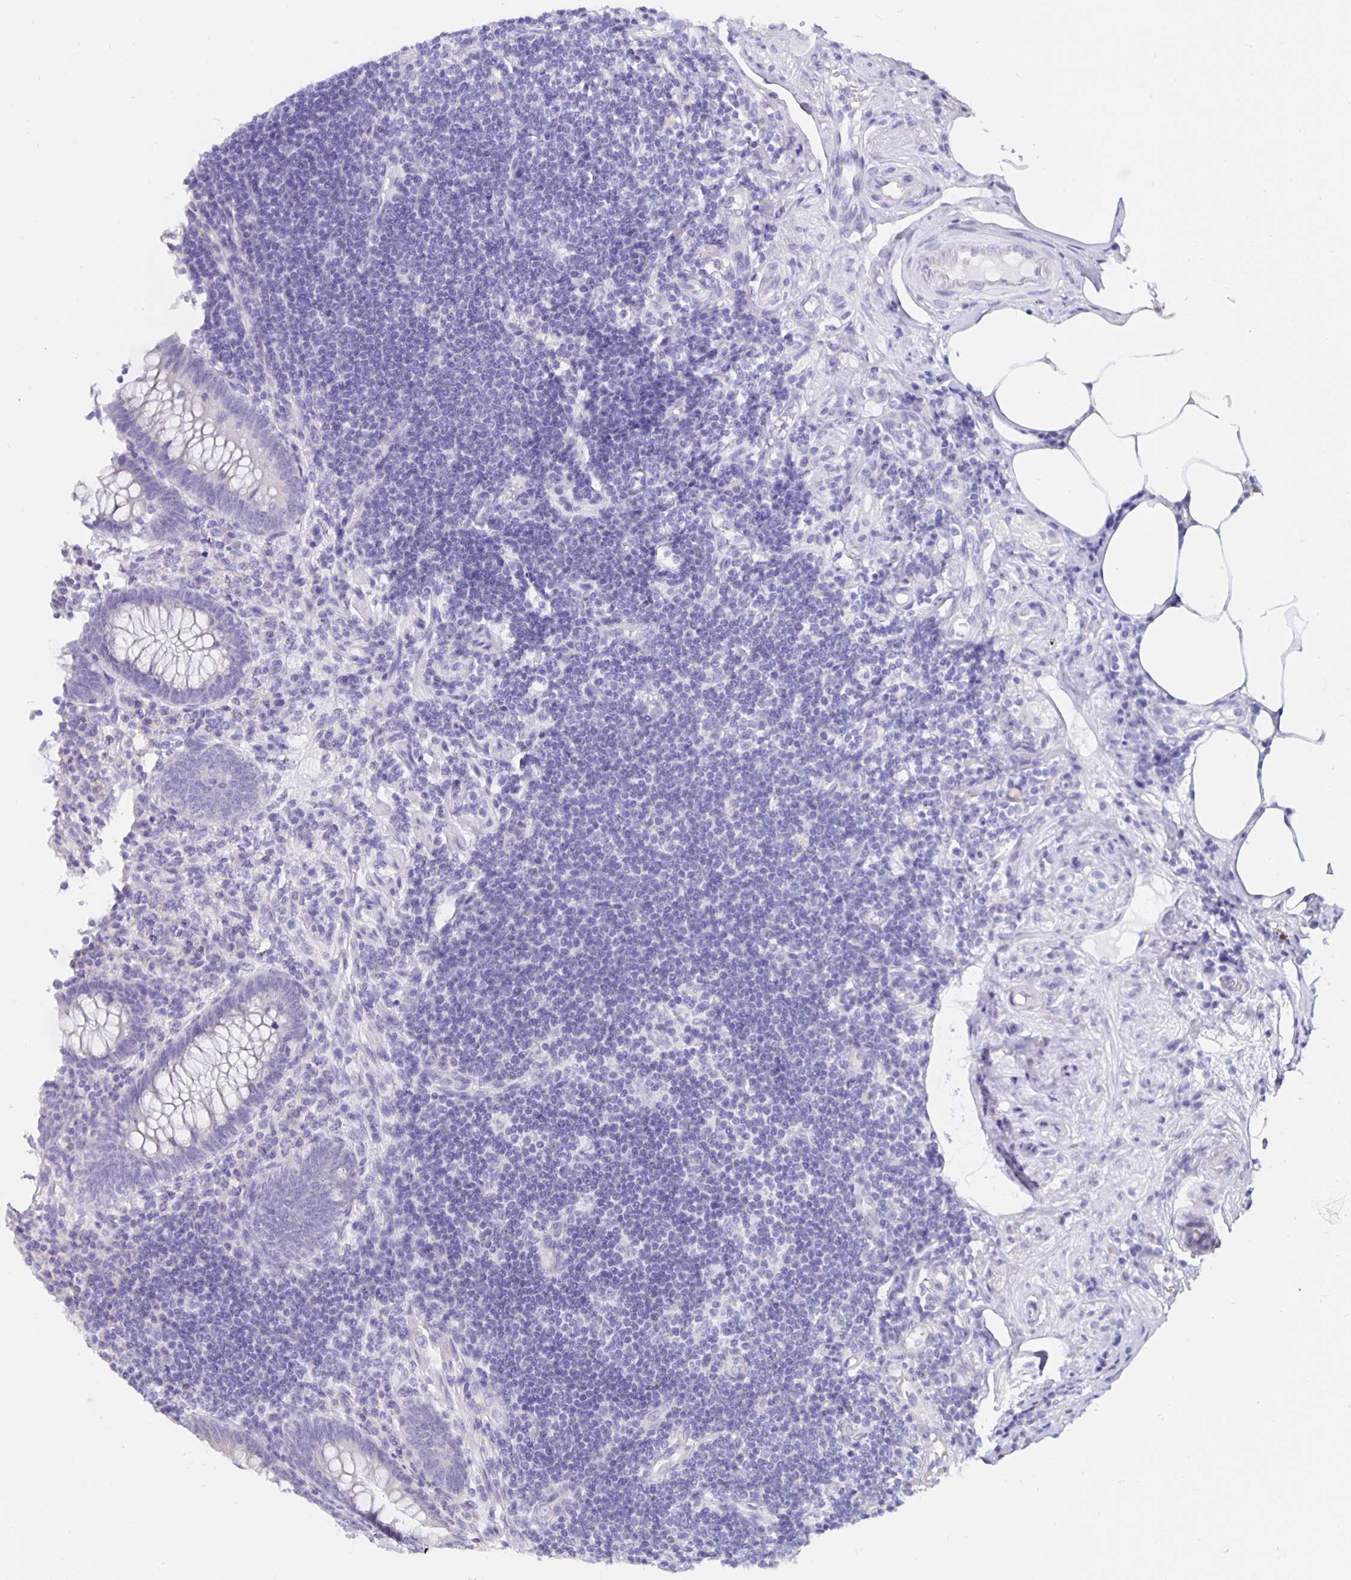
{"staining": {"intensity": "negative", "quantity": "none", "location": "none"}, "tissue": "appendix", "cell_type": "Glandular cells", "image_type": "normal", "snomed": [{"axis": "morphology", "description": "Normal tissue, NOS"}, {"axis": "topography", "description": "Appendix"}], "caption": "Immunohistochemical staining of normal appendix exhibits no significant staining in glandular cells. (DAB (3,3'-diaminobenzidine) immunohistochemistry, high magnification).", "gene": "DNAI2", "patient": {"sex": "female", "age": 57}}